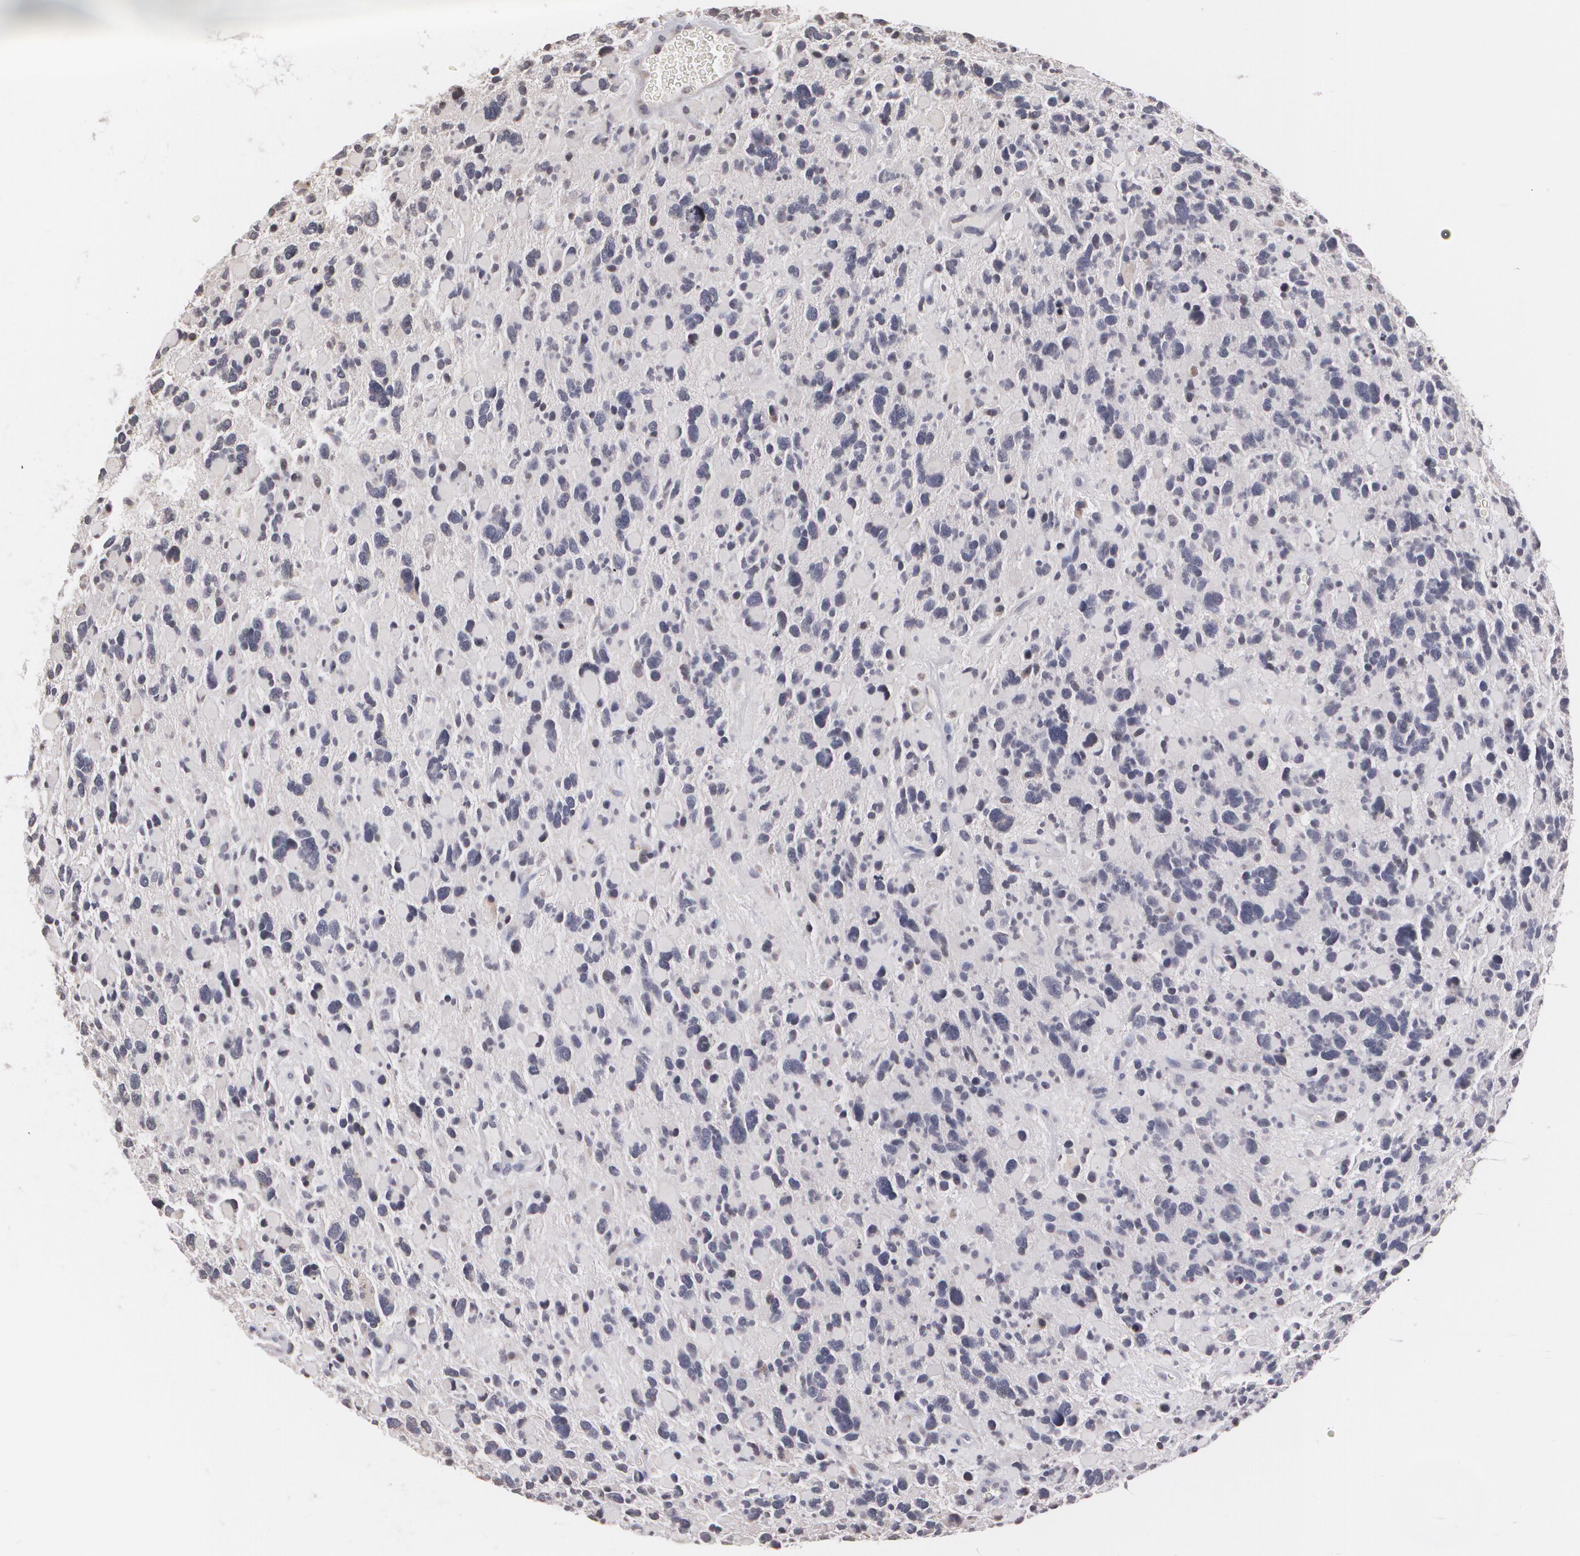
{"staining": {"intensity": "negative", "quantity": "none", "location": "none"}, "tissue": "glioma", "cell_type": "Tumor cells", "image_type": "cancer", "snomed": [{"axis": "morphology", "description": "Glioma, malignant, High grade"}, {"axis": "topography", "description": "Brain"}], "caption": "Tumor cells show no significant protein staining in glioma.", "gene": "THRB", "patient": {"sex": "female", "age": 37}}